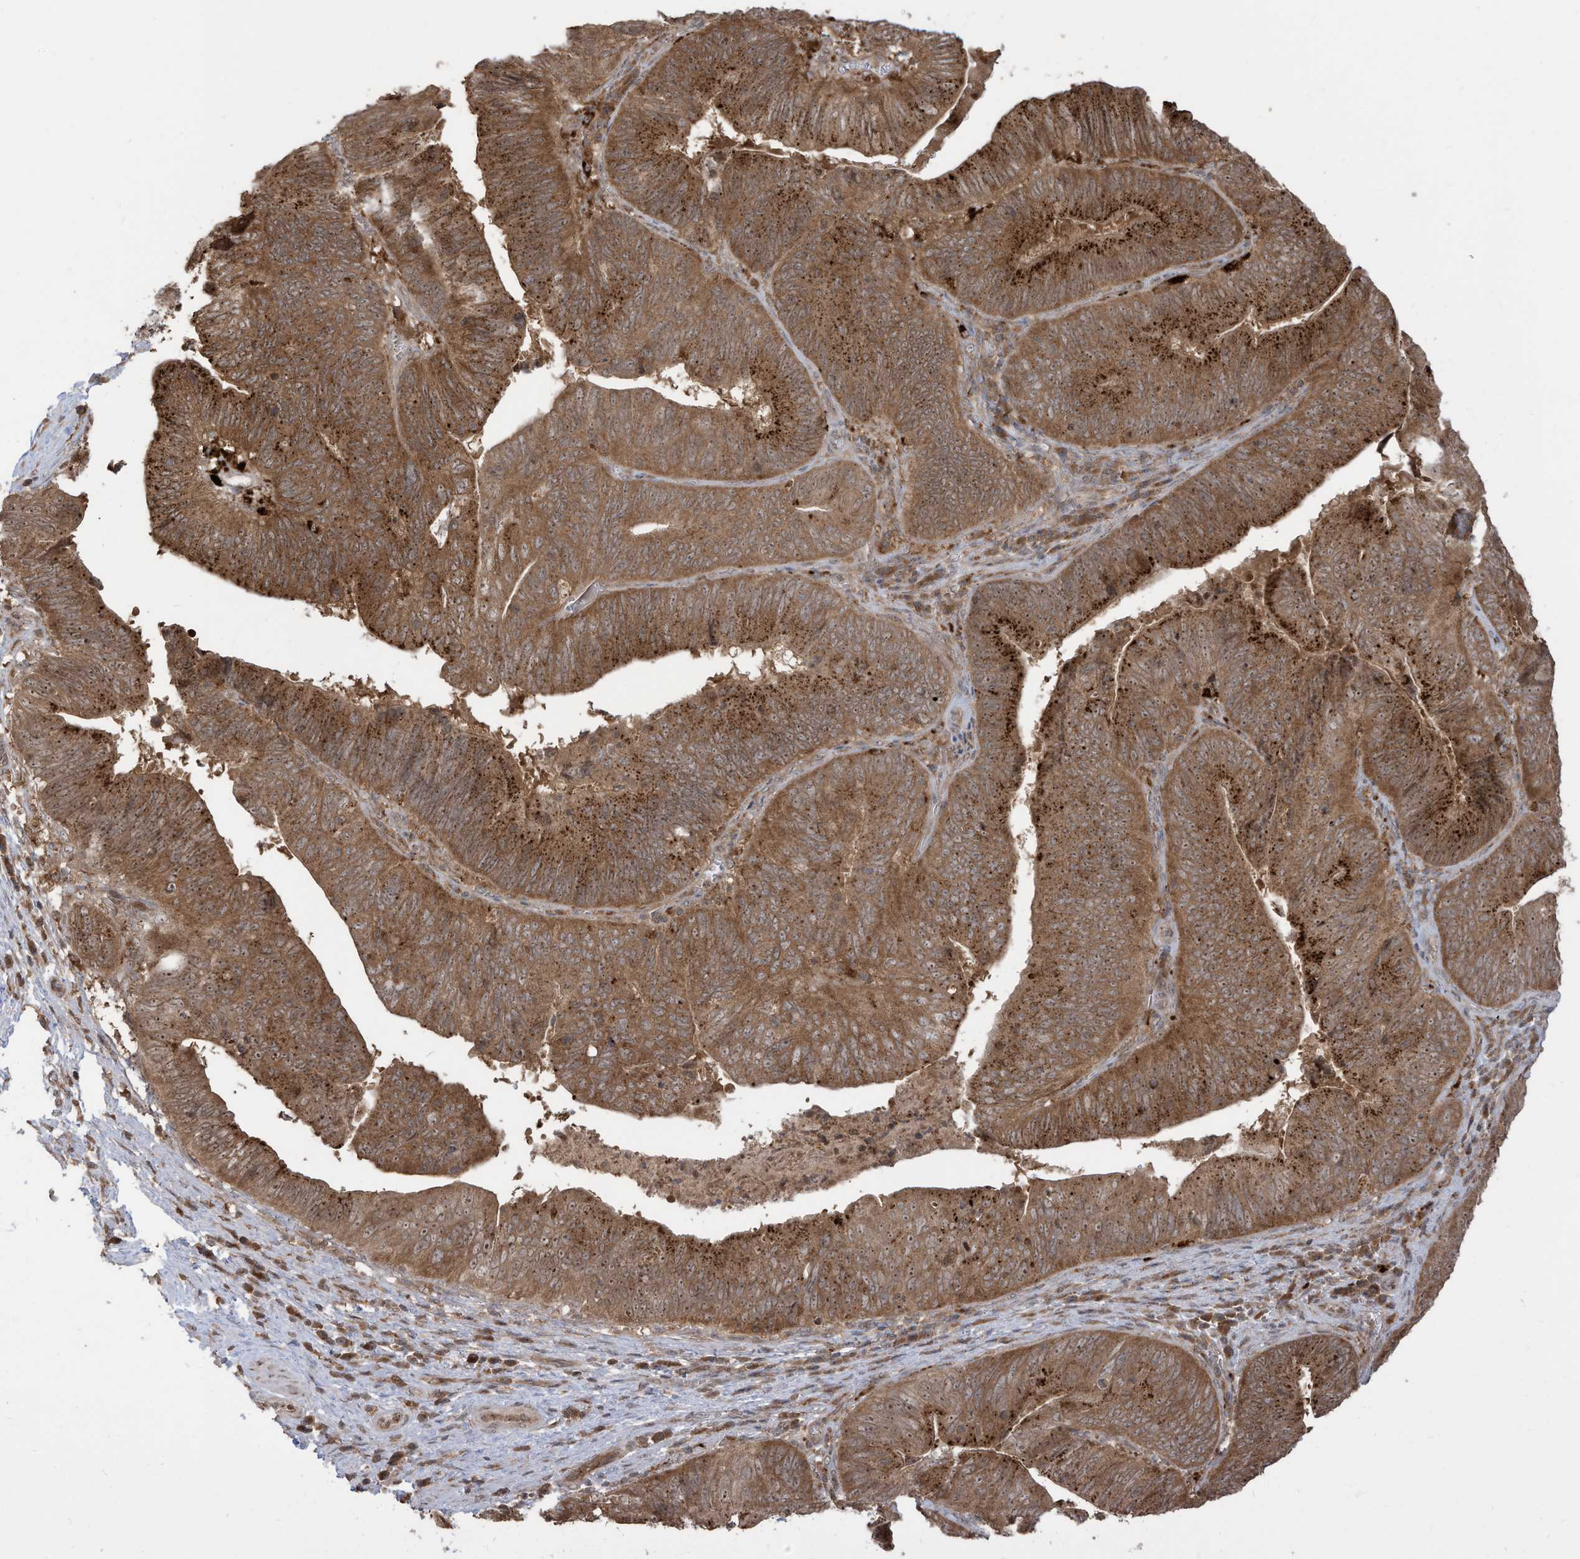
{"staining": {"intensity": "strong", "quantity": ">75%", "location": "cytoplasmic/membranous,nuclear"}, "tissue": "pancreatic cancer", "cell_type": "Tumor cells", "image_type": "cancer", "snomed": [{"axis": "morphology", "description": "Adenocarcinoma, NOS"}, {"axis": "topography", "description": "Pancreas"}], "caption": "High-power microscopy captured an IHC micrograph of pancreatic cancer, revealing strong cytoplasmic/membranous and nuclear positivity in about >75% of tumor cells.", "gene": "CARF", "patient": {"sex": "male", "age": 63}}